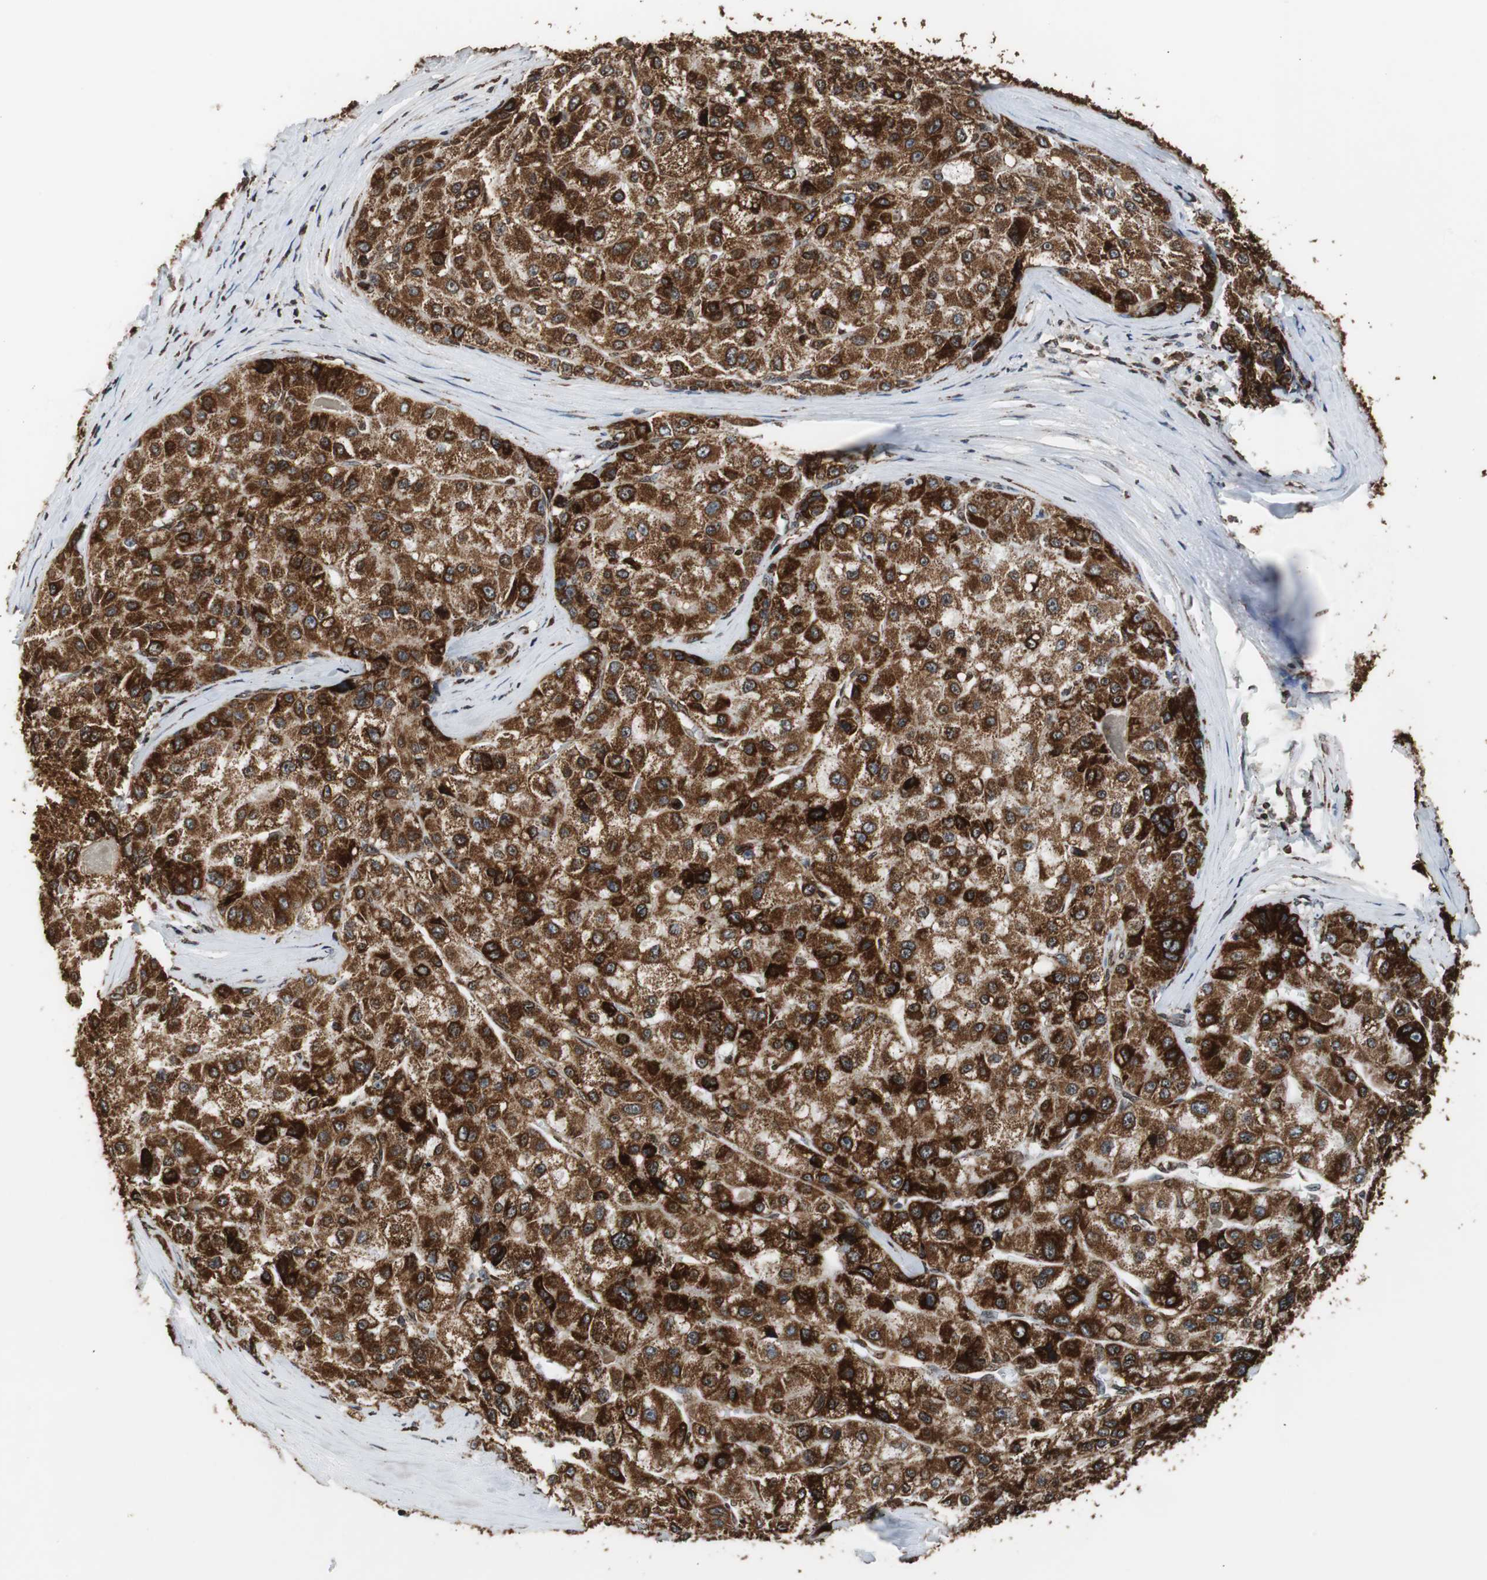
{"staining": {"intensity": "strong", "quantity": ">75%", "location": "cytoplasmic/membranous"}, "tissue": "liver cancer", "cell_type": "Tumor cells", "image_type": "cancer", "snomed": [{"axis": "morphology", "description": "Carcinoma, Hepatocellular, NOS"}, {"axis": "topography", "description": "Liver"}], "caption": "The micrograph demonstrates a brown stain indicating the presence of a protein in the cytoplasmic/membranous of tumor cells in hepatocellular carcinoma (liver). The protein of interest is shown in brown color, while the nuclei are stained blue.", "gene": "HSPA9", "patient": {"sex": "male", "age": 80}}